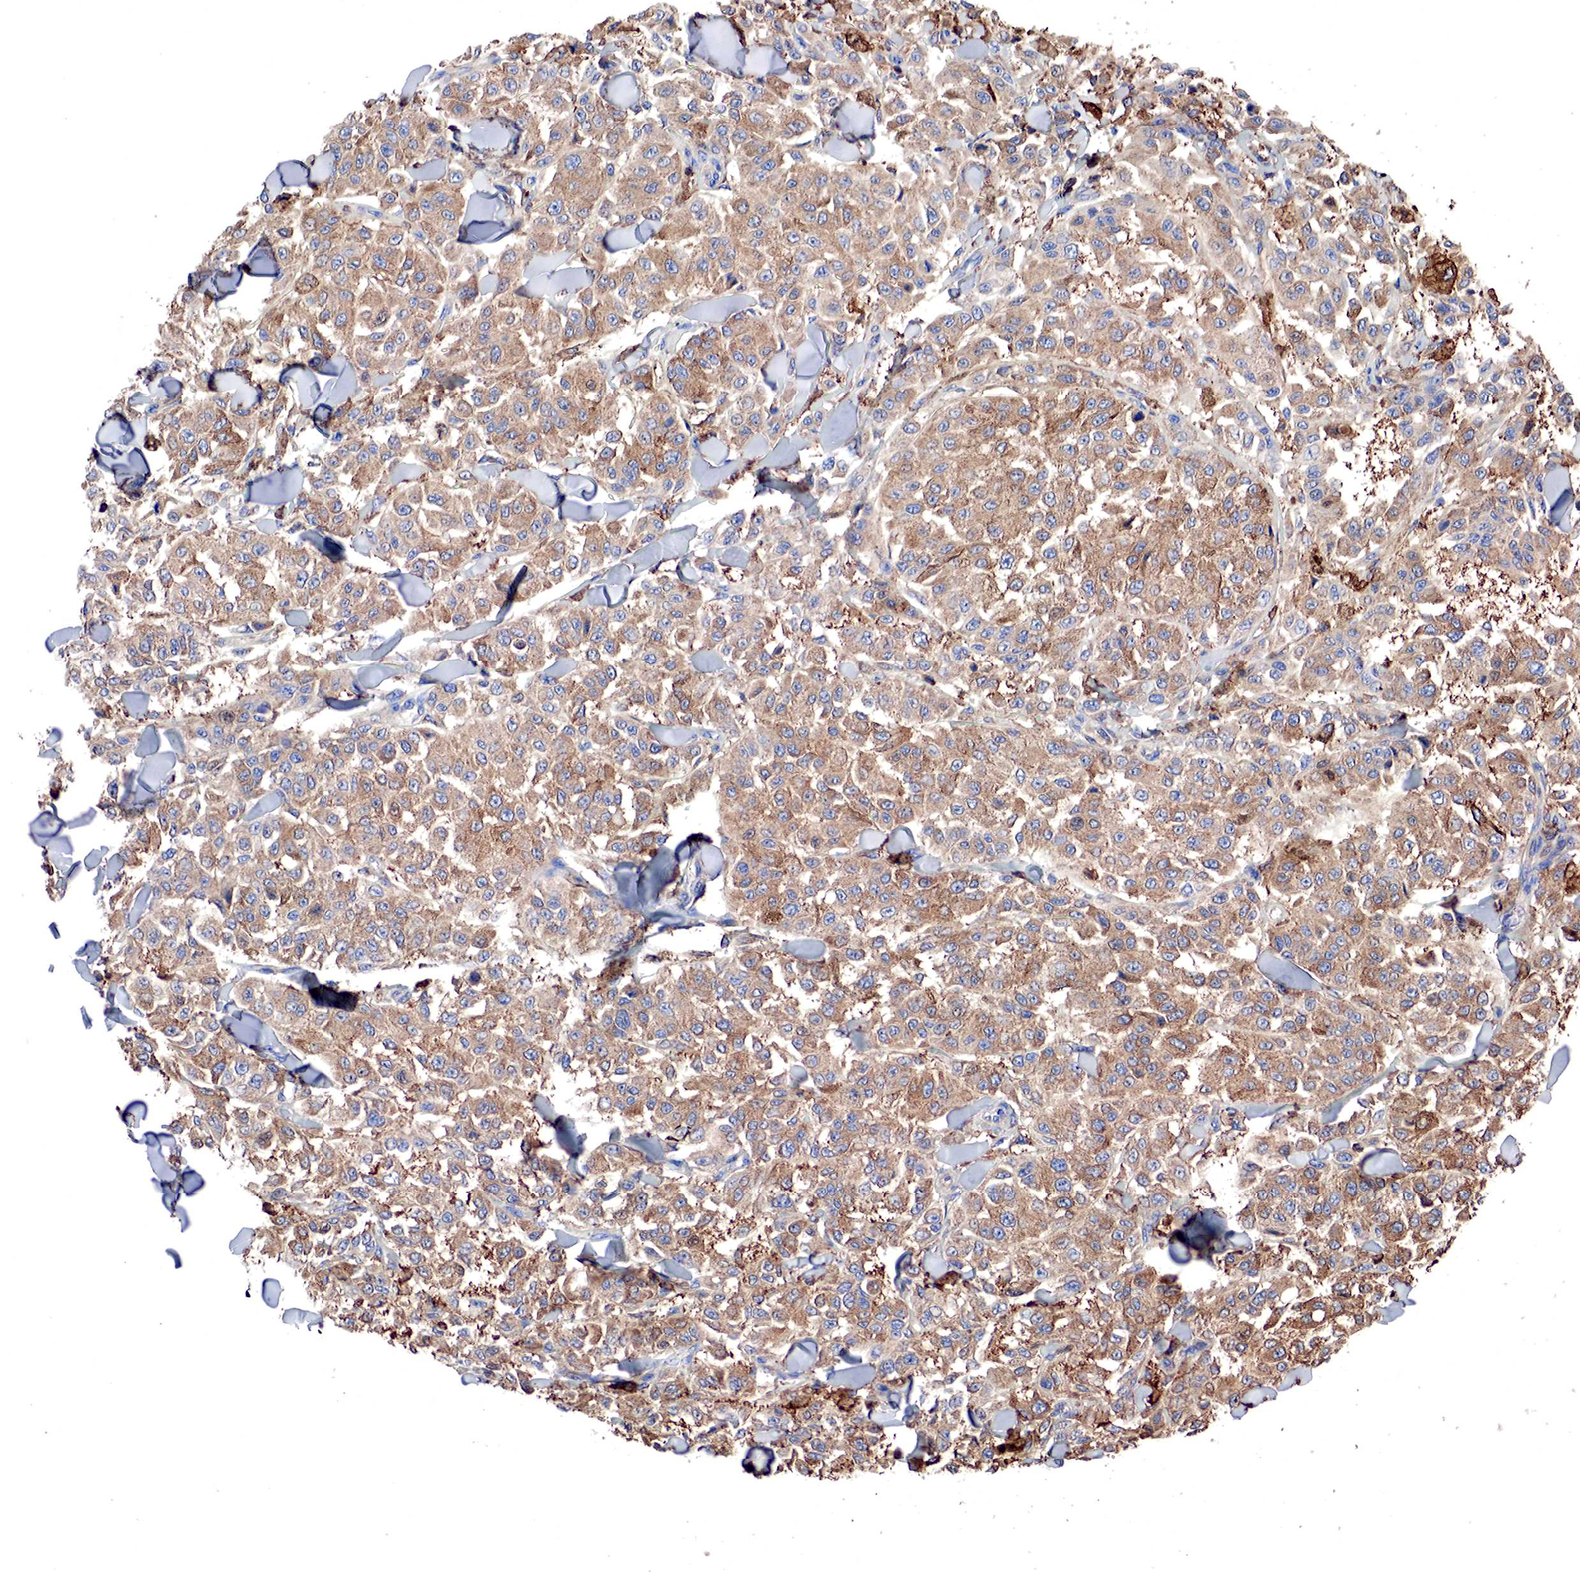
{"staining": {"intensity": "moderate", "quantity": ">75%", "location": "cytoplasmic/membranous"}, "tissue": "melanoma", "cell_type": "Tumor cells", "image_type": "cancer", "snomed": [{"axis": "morphology", "description": "Malignant melanoma, NOS"}, {"axis": "topography", "description": "Skin"}], "caption": "Melanoma stained with a protein marker reveals moderate staining in tumor cells.", "gene": "G6PD", "patient": {"sex": "female", "age": 64}}